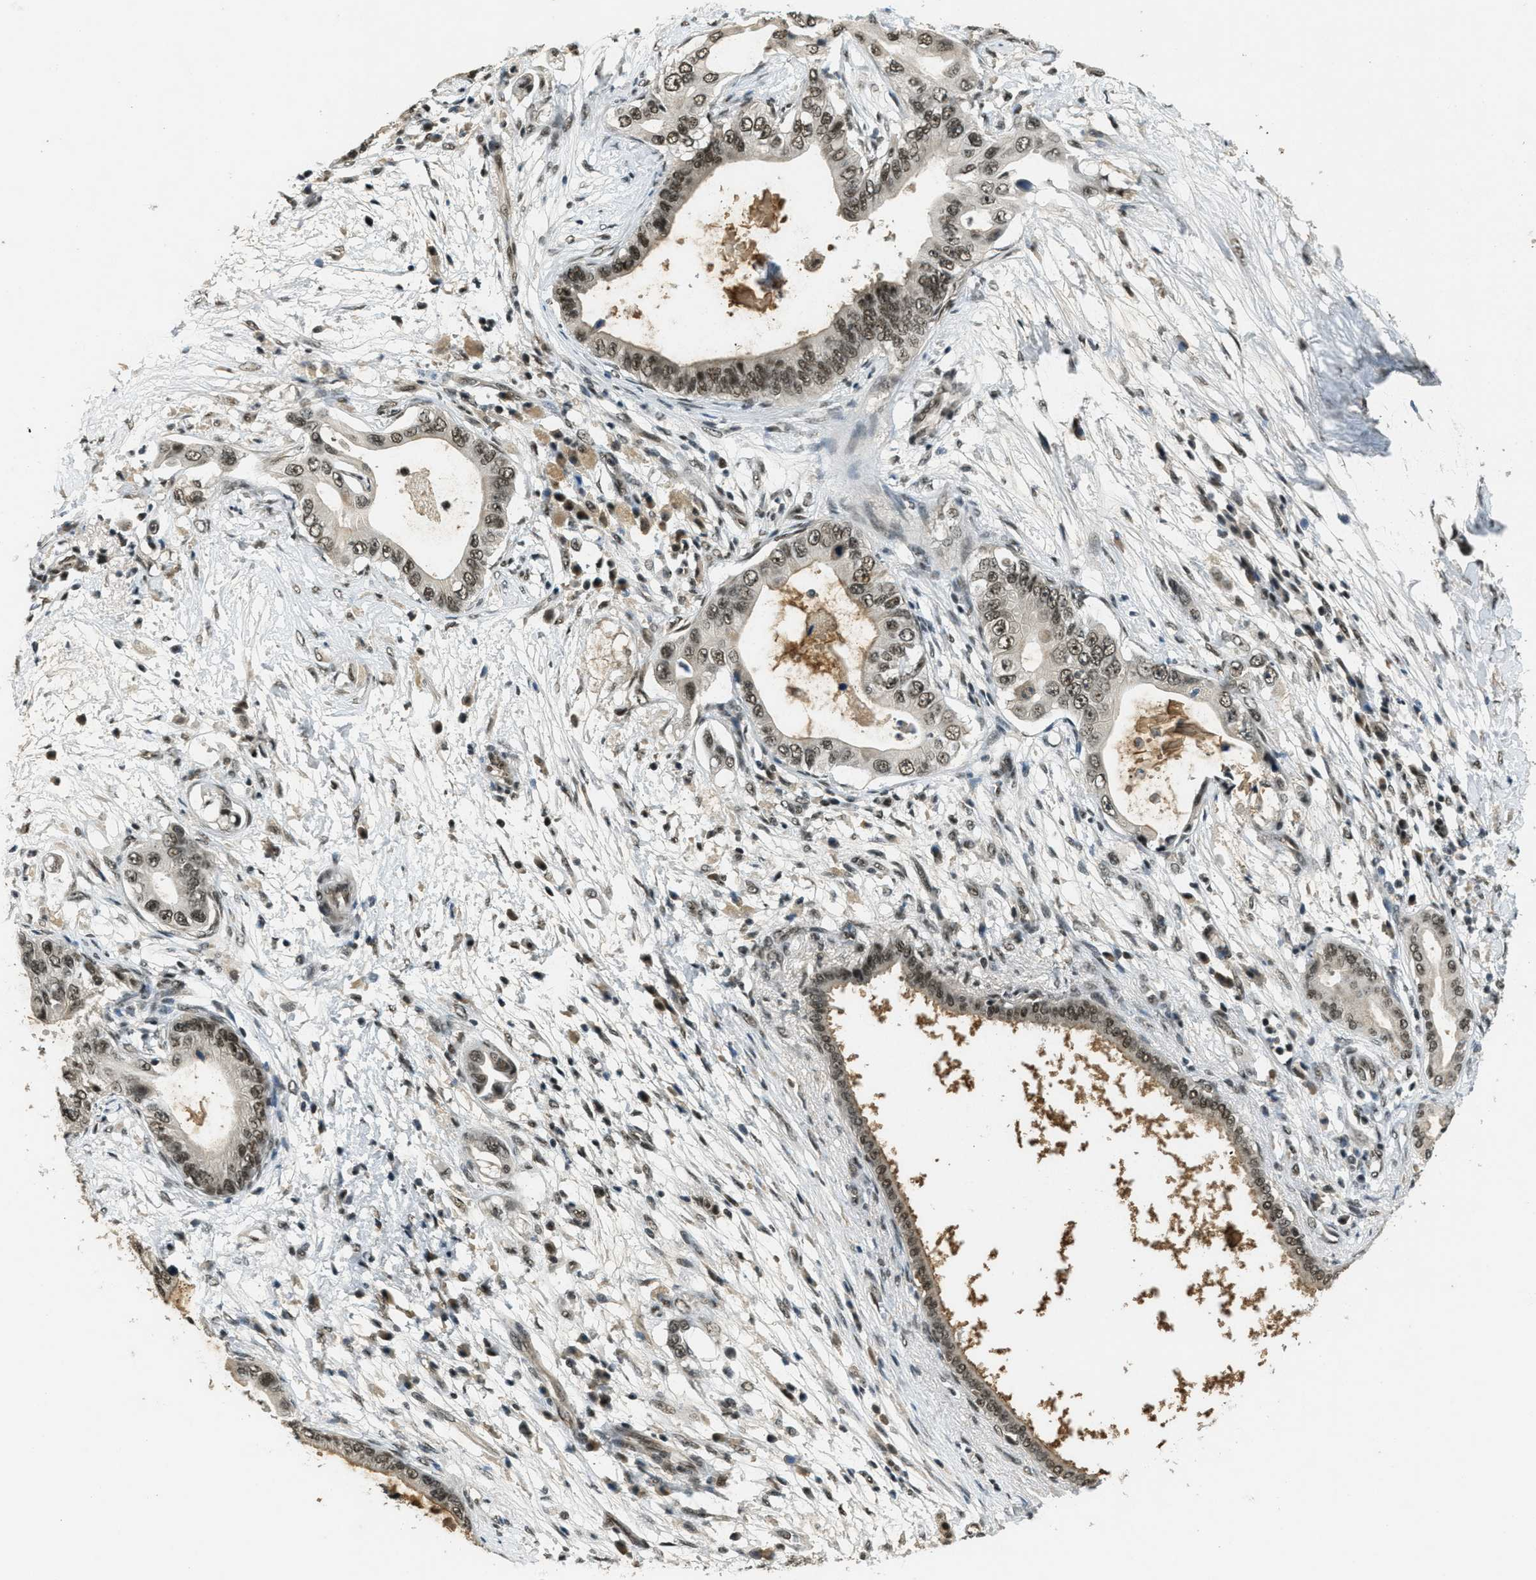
{"staining": {"intensity": "moderate", "quantity": ">75%", "location": "nuclear"}, "tissue": "pancreatic cancer", "cell_type": "Tumor cells", "image_type": "cancer", "snomed": [{"axis": "morphology", "description": "Adenocarcinoma, NOS"}, {"axis": "topography", "description": "Pancreas"}], "caption": "A medium amount of moderate nuclear expression is seen in about >75% of tumor cells in pancreatic cancer (adenocarcinoma) tissue. The protein is stained brown, and the nuclei are stained in blue (DAB (3,3'-diaminobenzidine) IHC with brightfield microscopy, high magnification).", "gene": "ZNF148", "patient": {"sex": "male", "age": 77}}